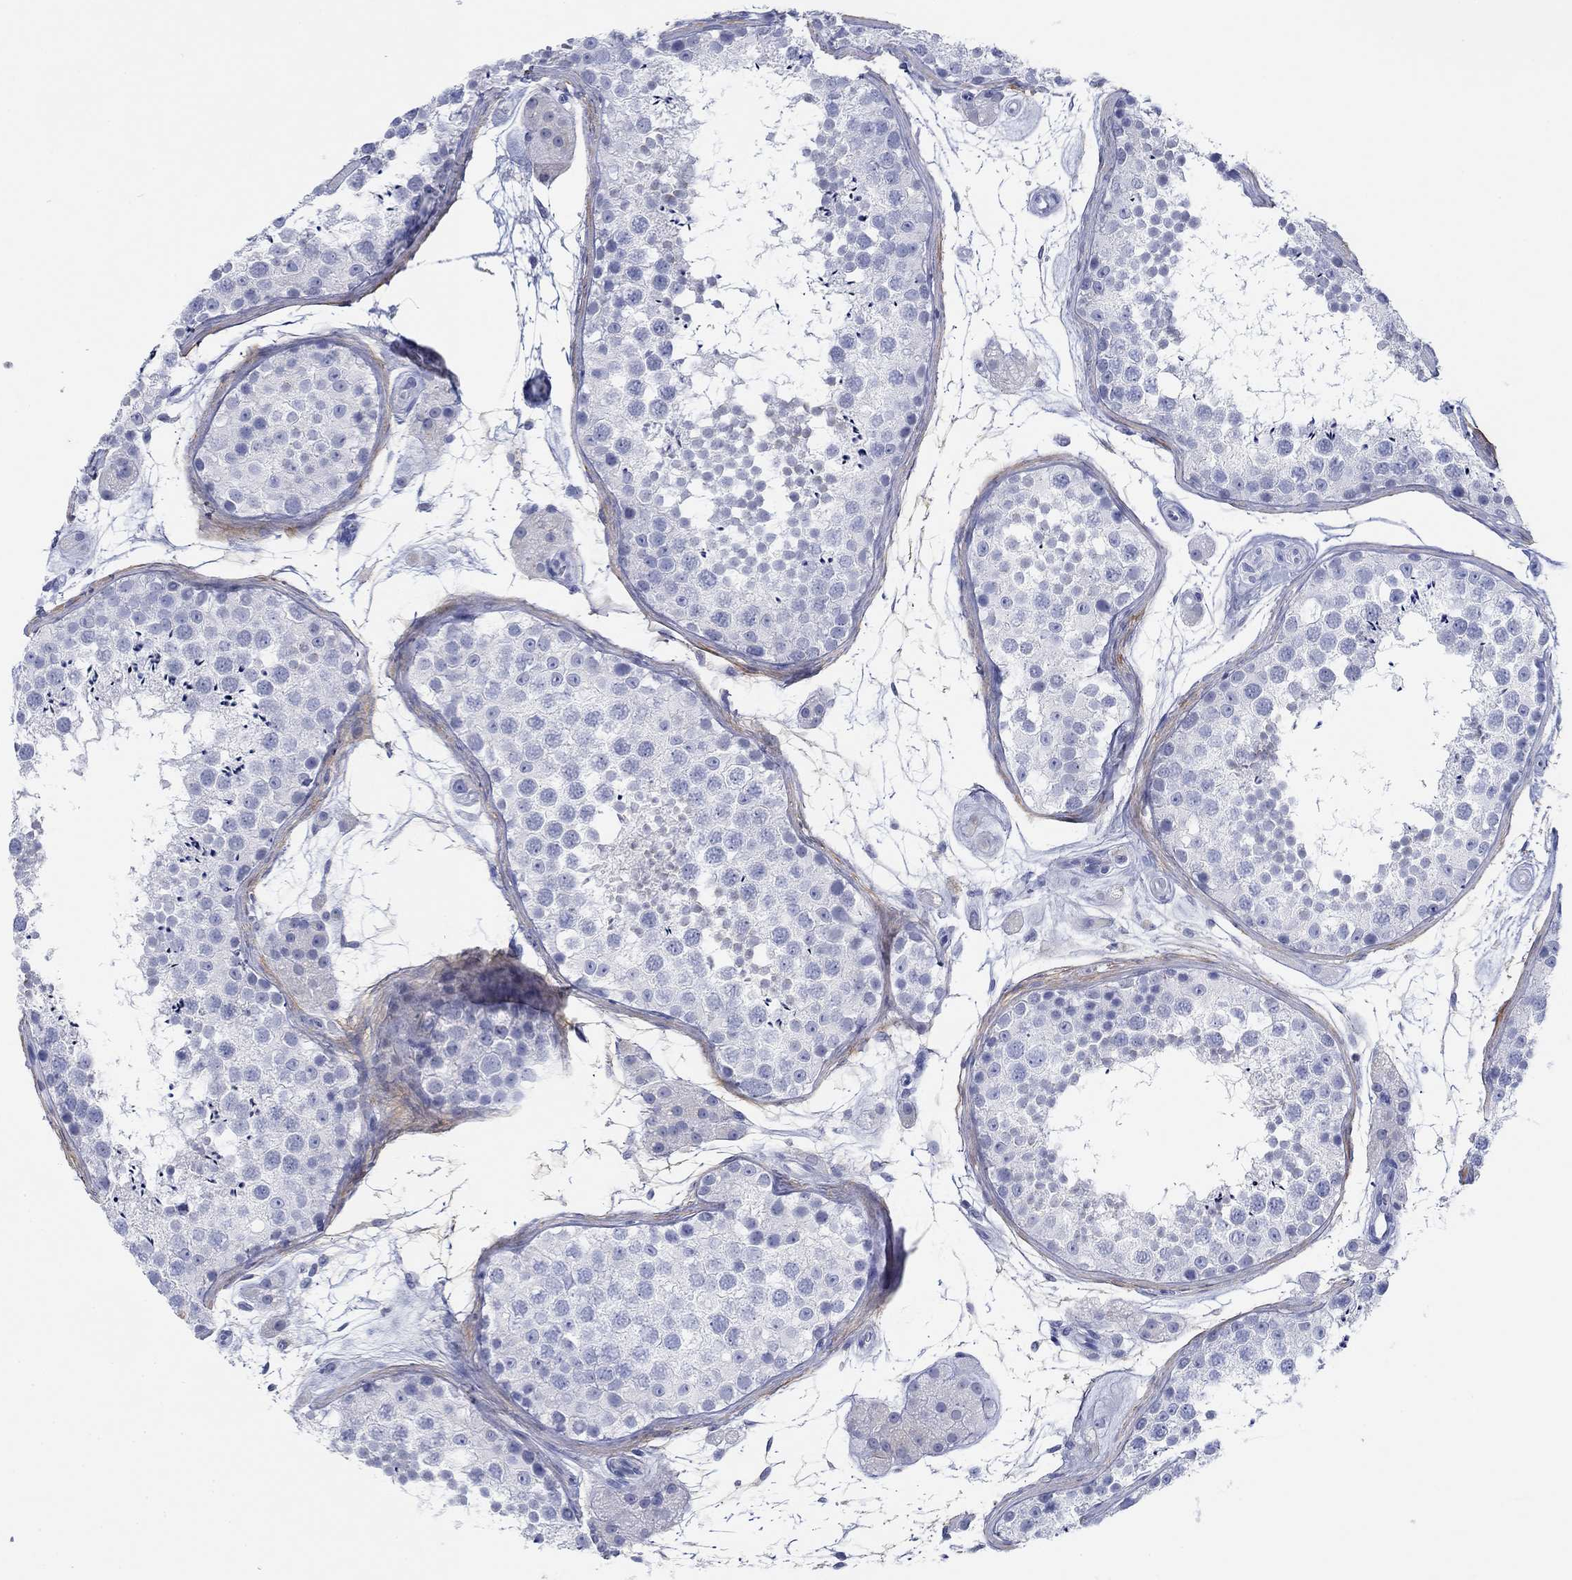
{"staining": {"intensity": "negative", "quantity": "none", "location": "none"}, "tissue": "testis", "cell_type": "Cells in seminiferous ducts", "image_type": "normal", "snomed": [{"axis": "morphology", "description": "Normal tissue, NOS"}, {"axis": "topography", "description": "Testis"}], "caption": "Immunohistochemical staining of benign human testis shows no significant staining in cells in seminiferous ducts.", "gene": "PDYN", "patient": {"sex": "male", "age": 41}}